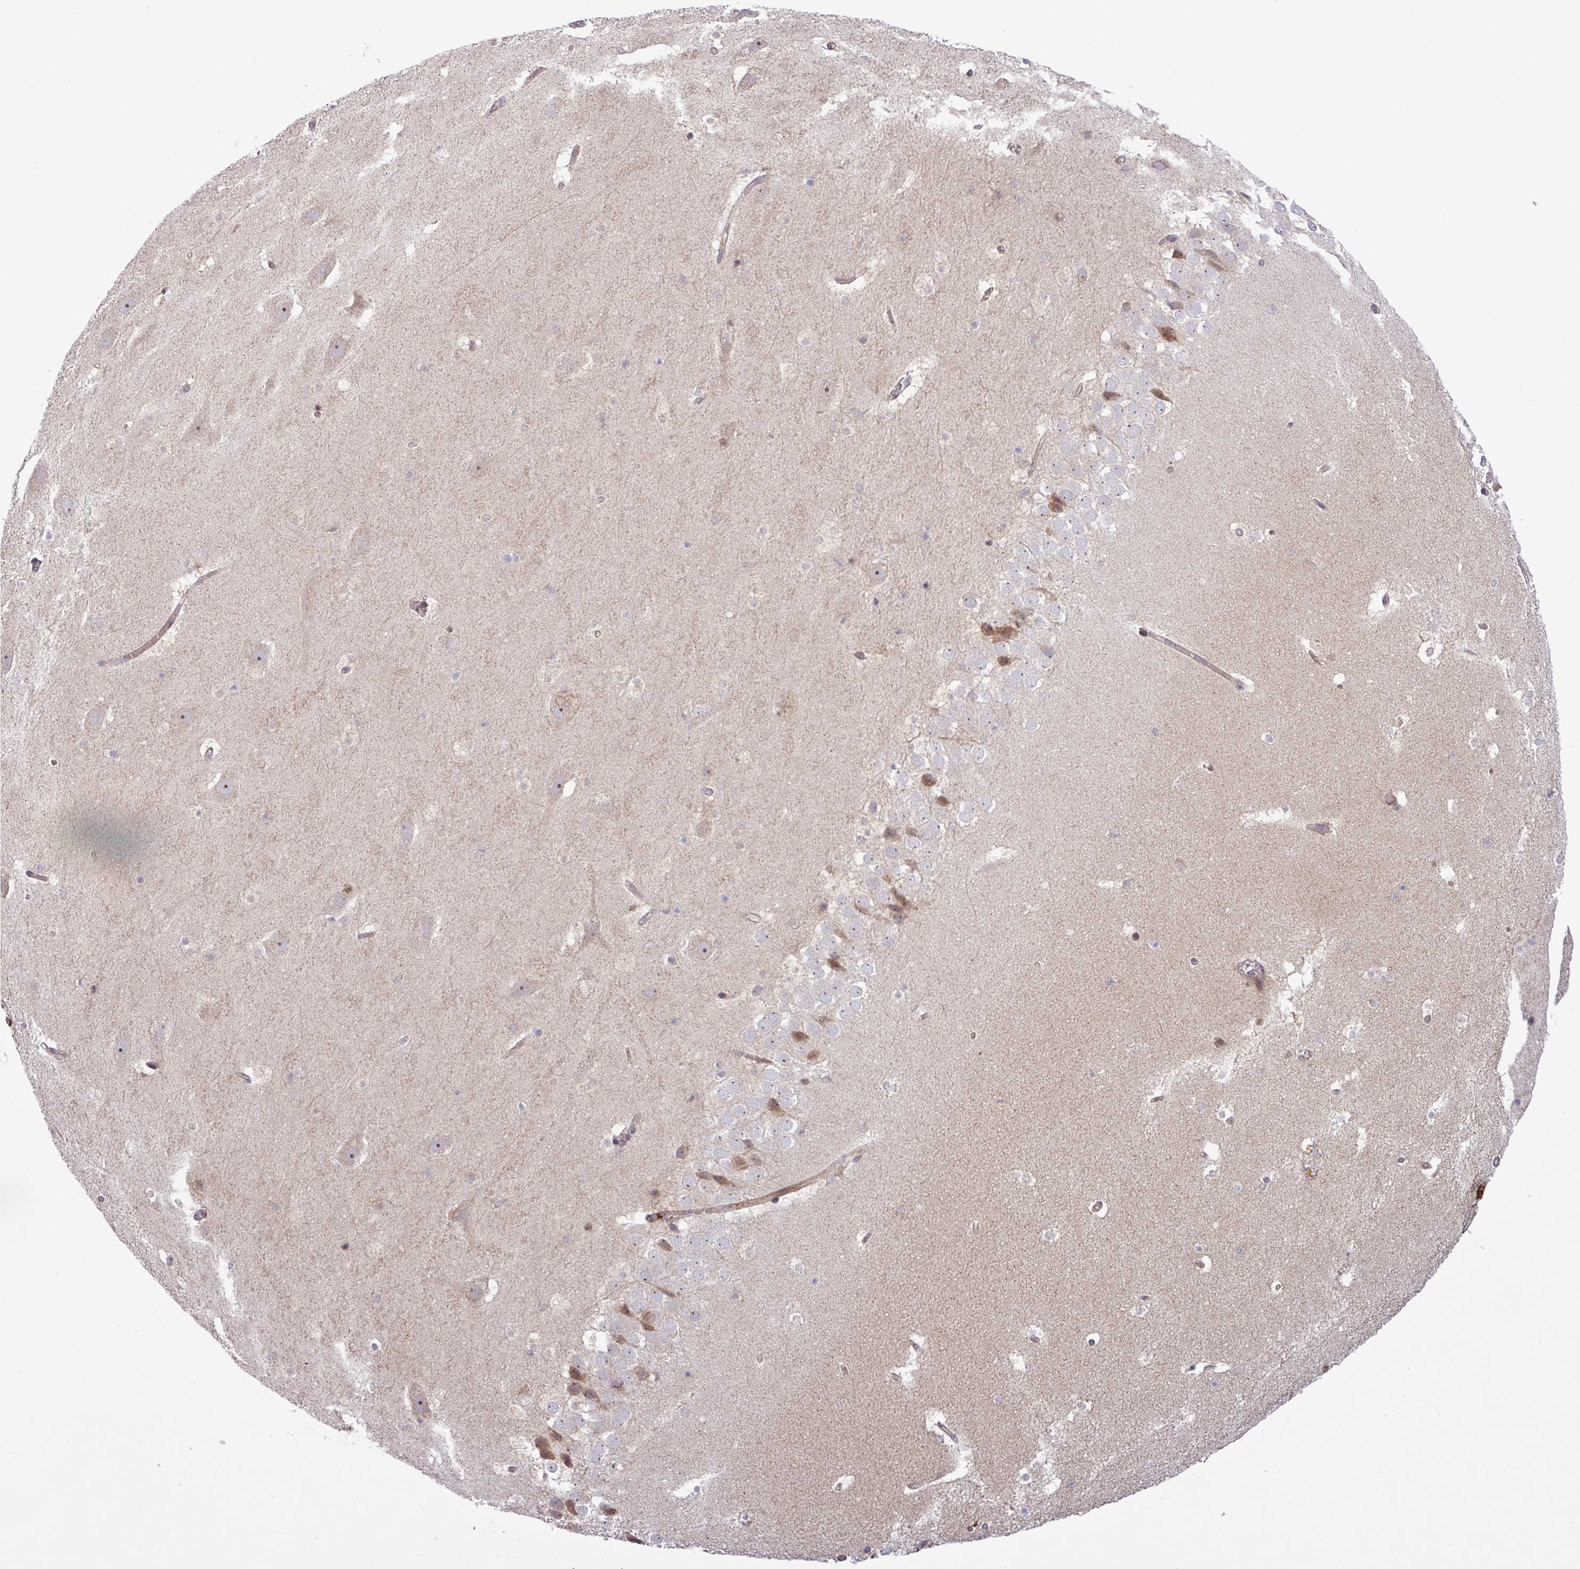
{"staining": {"intensity": "negative", "quantity": "none", "location": "none"}, "tissue": "hippocampus", "cell_type": "Glial cells", "image_type": "normal", "snomed": [{"axis": "morphology", "description": "Normal tissue, NOS"}, {"axis": "topography", "description": "Hippocampus"}], "caption": "Immunohistochemistry (IHC) histopathology image of benign hippocampus stained for a protein (brown), which demonstrates no staining in glial cells.", "gene": "TNFSF12", "patient": {"sex": "male", "age": 37}}